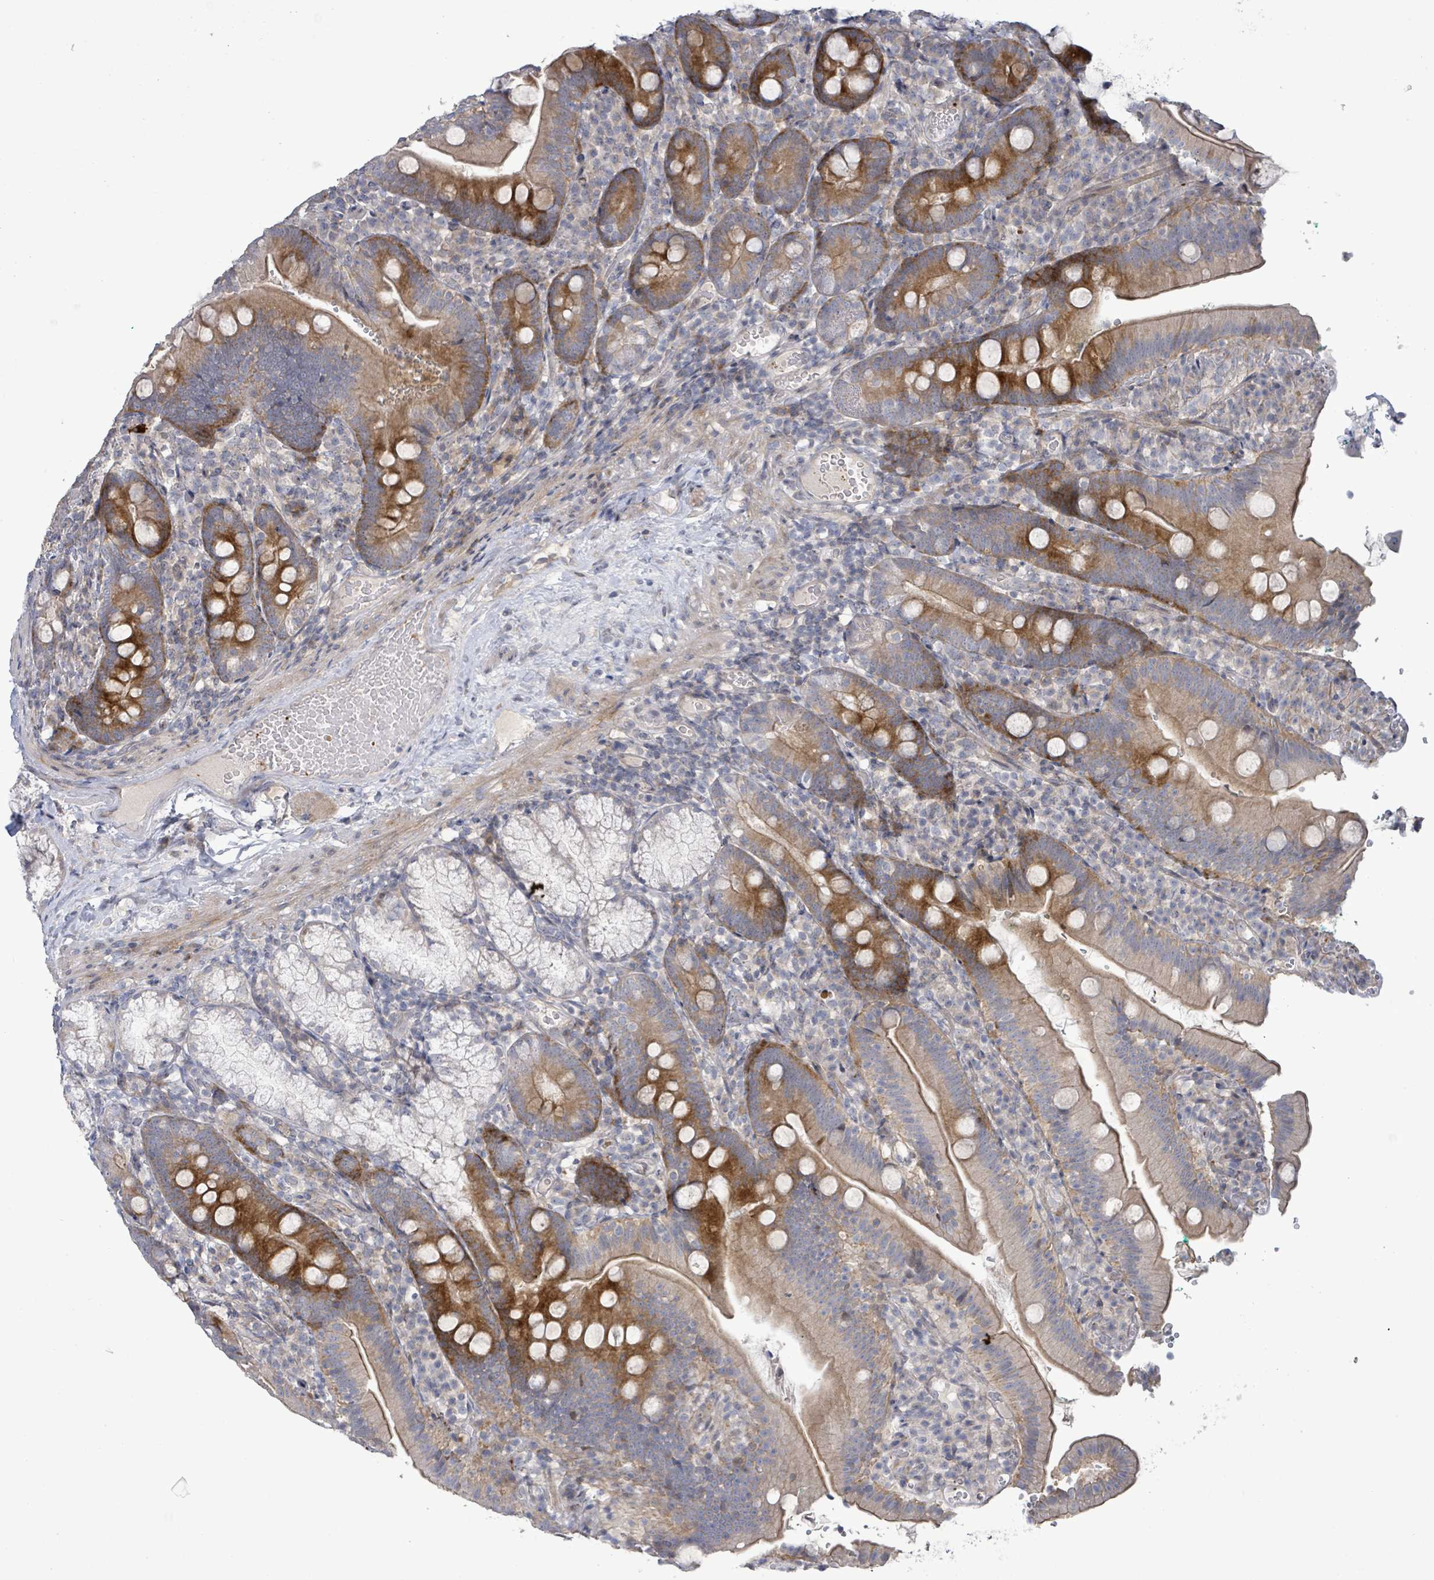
{"staining": {"intensity": "strong", "quantity": "25%-75%", "location": "cytoplasmic/membranous"}, "tissue": "duodenum", "cell_type": "Glandular cells", "image_type": "normal", "snomed": [{"axis": "morphology", "description": "Normal tissue, NOS"}, {"axis": "topography", "description": "Duodenum"}], "caption": "Human duodenum stained with a brown dye shows strong cytoplasmic/membranous positive expression in about 25%-75% of glandular cells.", "gene": "LILRA4", "patient": {"sex": "female", "age": 67}}